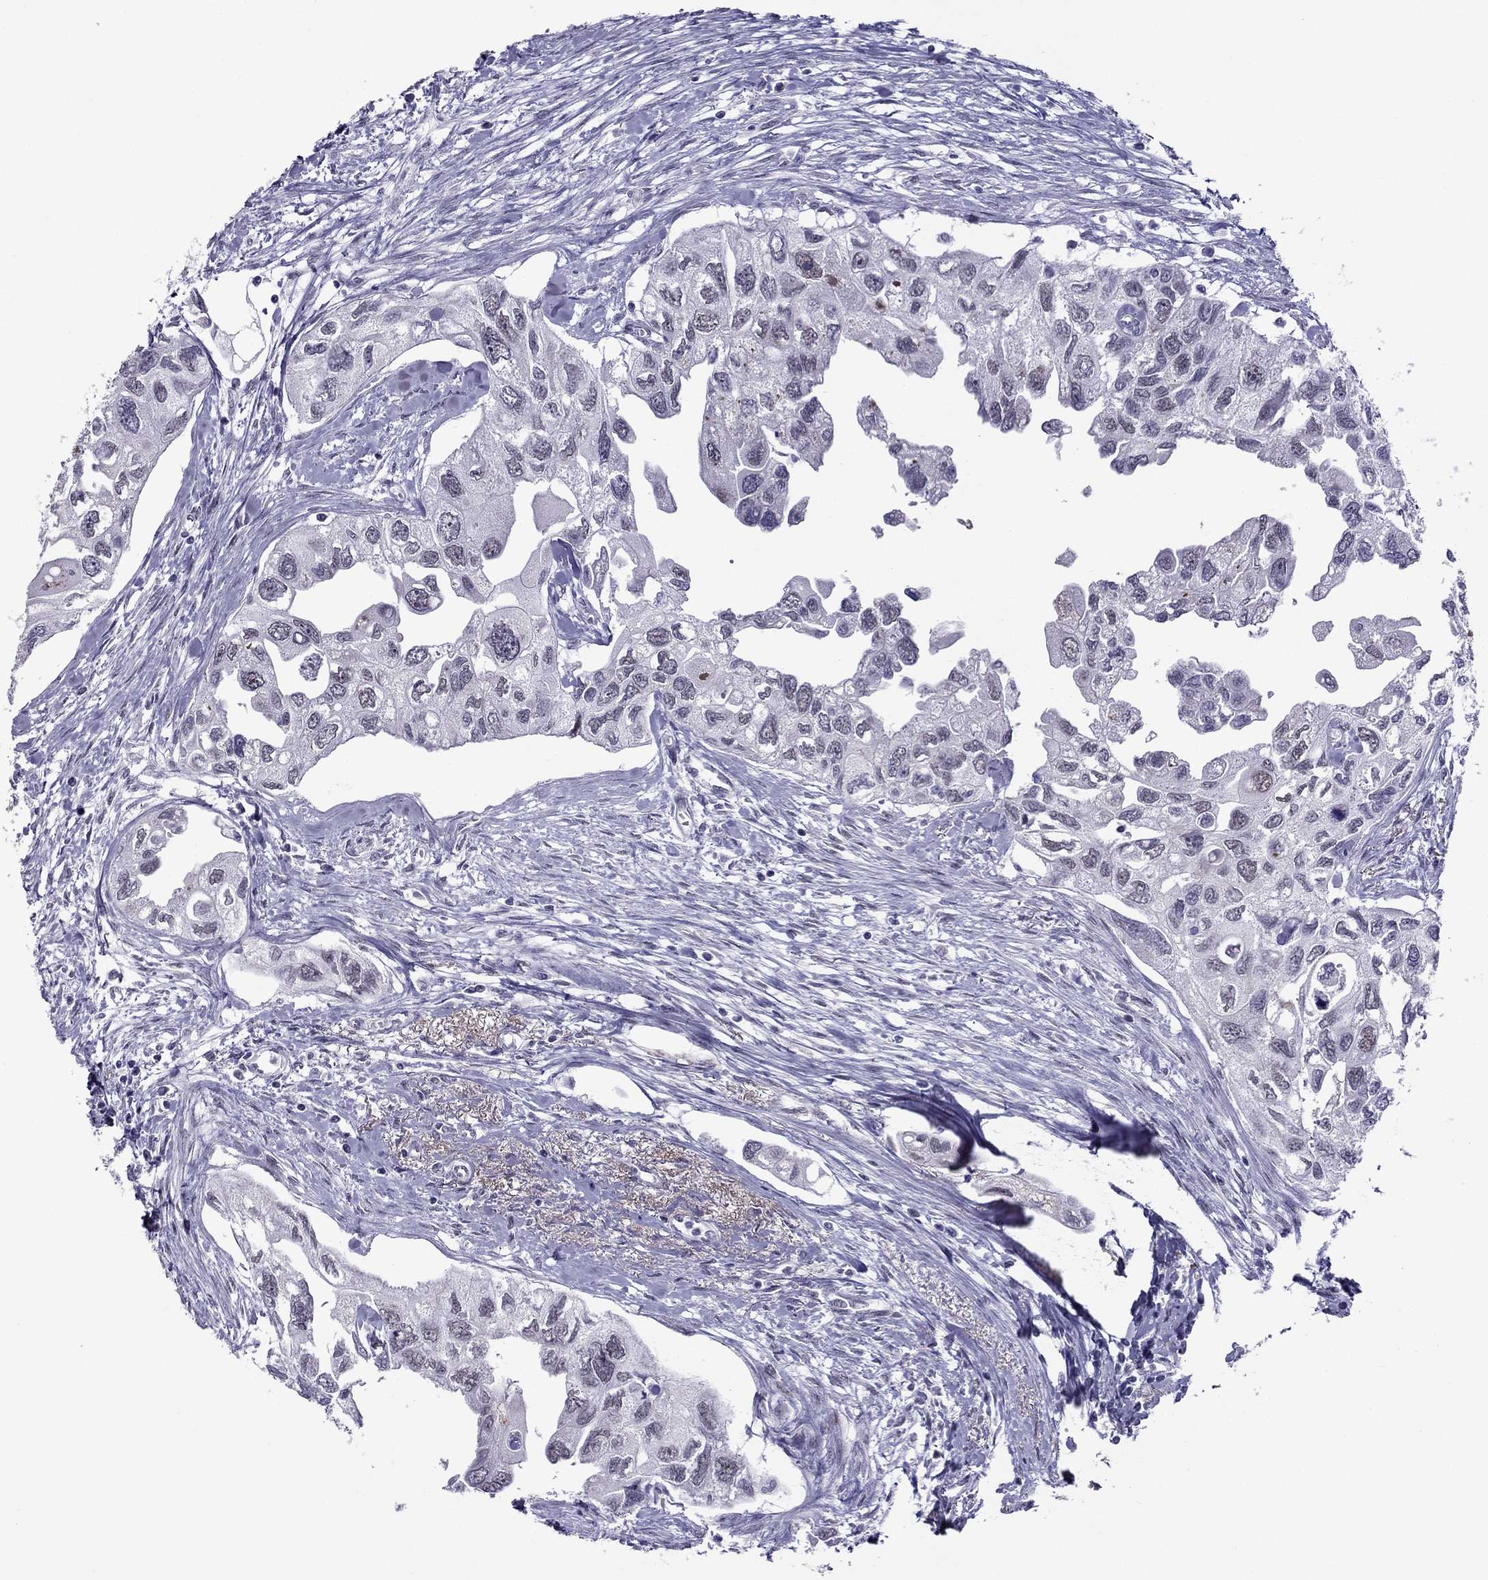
{"staining": {"intensity": "negative", "quantity": "none", "location": "none"}, "tissue": "urothelial cancer", "cell_type": "Tumor cells", "image_type": "cancer", "snomed": [{"axis": "morphology", "description": "Urothelial carcinoma, High grade"}, {"axis": "topography", "description": "Urinary bladder"}], "caption": "DAB immunohistochemical staining of human urothelial cancer displays no significant expression in tumor cells. (DAB IHC with hematoxylin counter stain).", "gene": "MYLK3", "patient": {"sex": "male", "age": 59}}